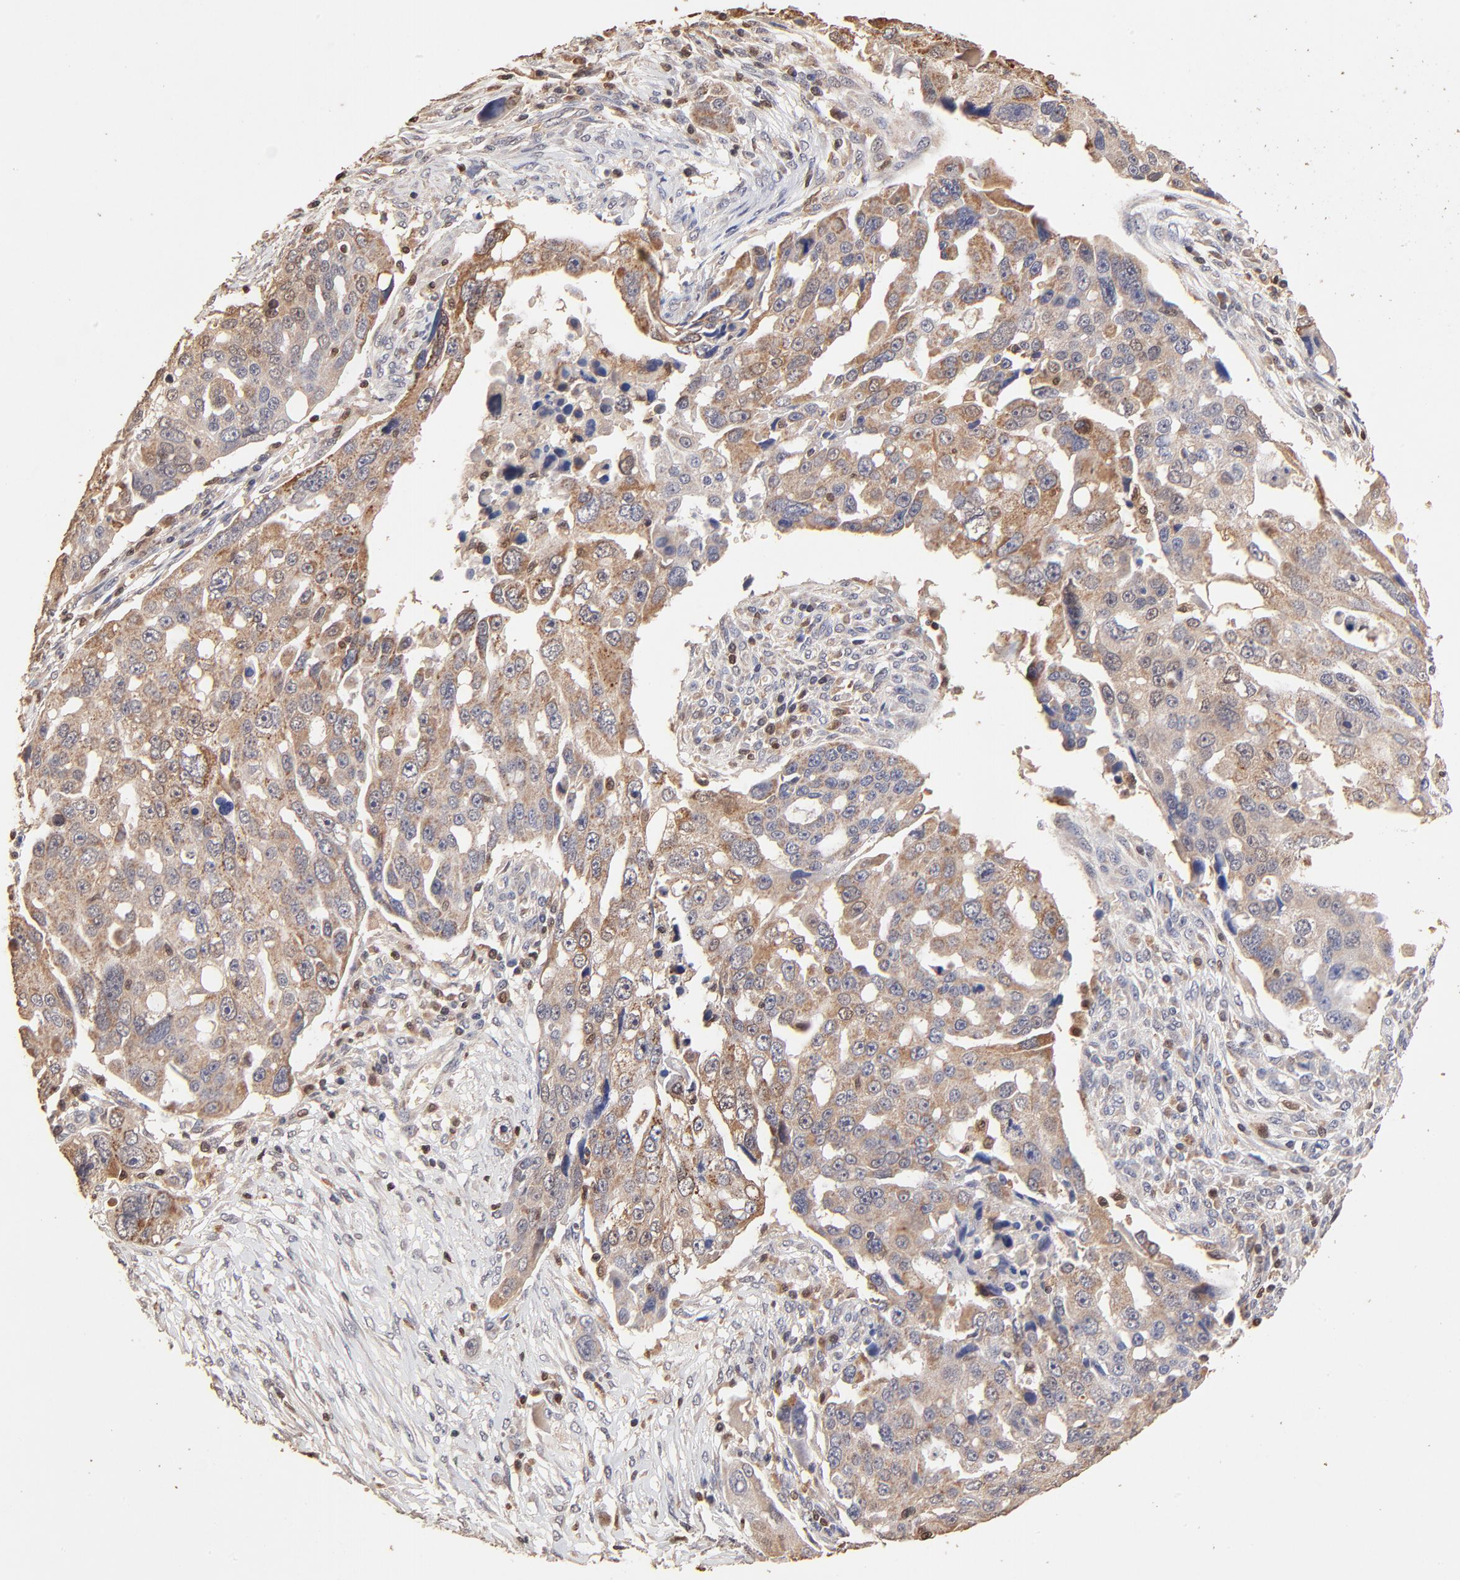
{"staining": {"intensity": "moderate", "quantity": ">75%", "location": "cytoplasmic/membranous"}, "tissue": "ovarian cancer", "cell_type": "Tumor cells", "image_type": "cancer", "snomed": [{"axis": "morphology", "description": "Carcinoma, endometroid"}, {"axis": "topography", "description": "Ovary"}], "caption": "High-magnification brightfield microscopy of ovarian endometroid carcinoma stained with DAB (brown) and counterstained with hematoxylin (blue). tumor cells exhibit moderate cytoplasmic/membranous expression is seen in approximately>75% of cells. The staining is performed using DAB brown chromogen to label protein expression. The nuclei are counter-stained blue using hematoxylin.", "gene": "CASP1", "patient": {"sex": "female", "age": 75}}